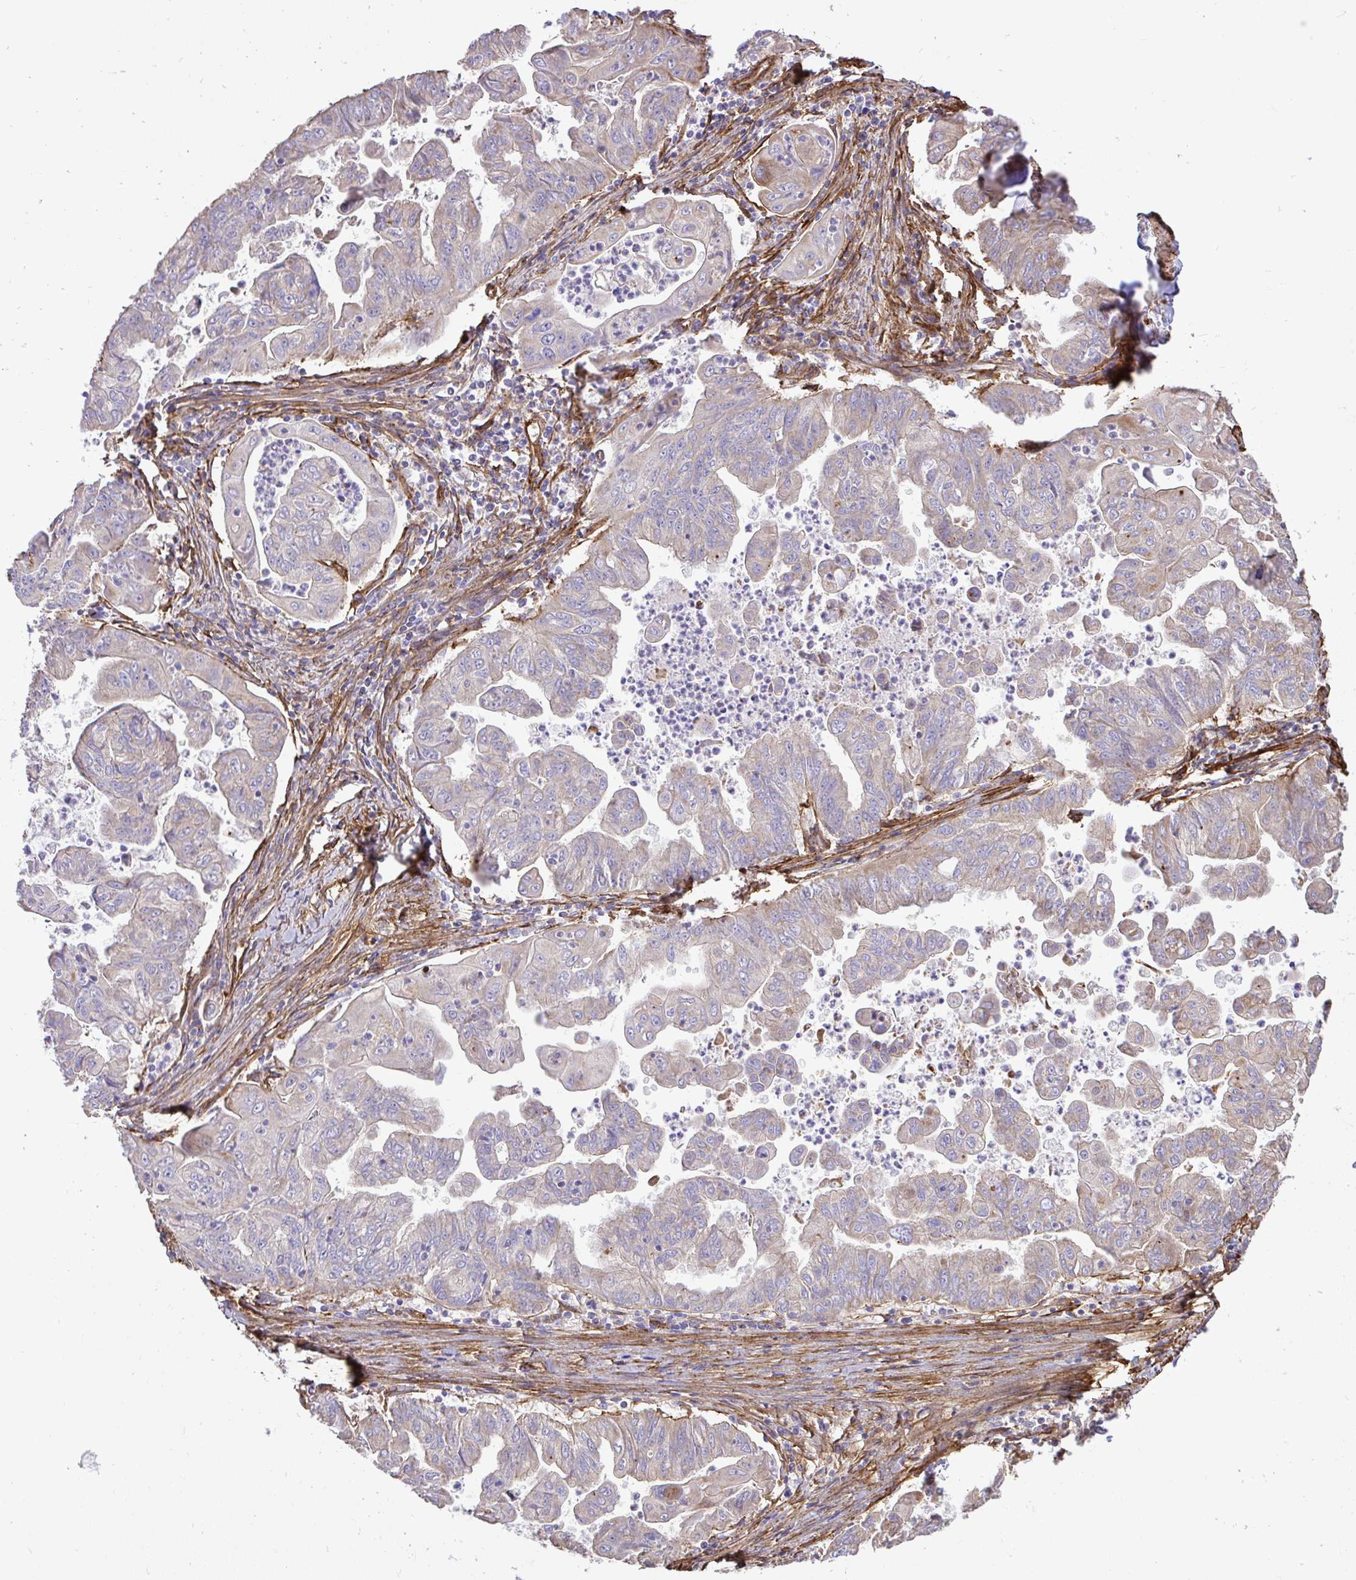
{"staining": {"intensity": "weak", "quantity": "25%-75%", "location": "cytoplasmic/membranous"}, "tissue": "stomach cancer", "cell_type": "Tumor cells", "image_type": "cancer", "snomed": [{"axis": "morphology", "description": "Adenocarcinoma, NOS"}, {"axis": "topography", "description": "Stomach, upper"}], "caption": "DAB (3,3'-diaminobenzidine) immunohistochemical staining of stomach cancer (adenocarcinoma) shows weak cytoplasmic/membranous protein positivity in approximately 25%-75% of tumor cells. The staining was performed using DAB to visualize the protein expression in brown, while the nuclei were stained in blue with hematoxylin (Magnification: 20x).", "gene": "PTPRK", "patient": {"sex": "male", "age": 80}}